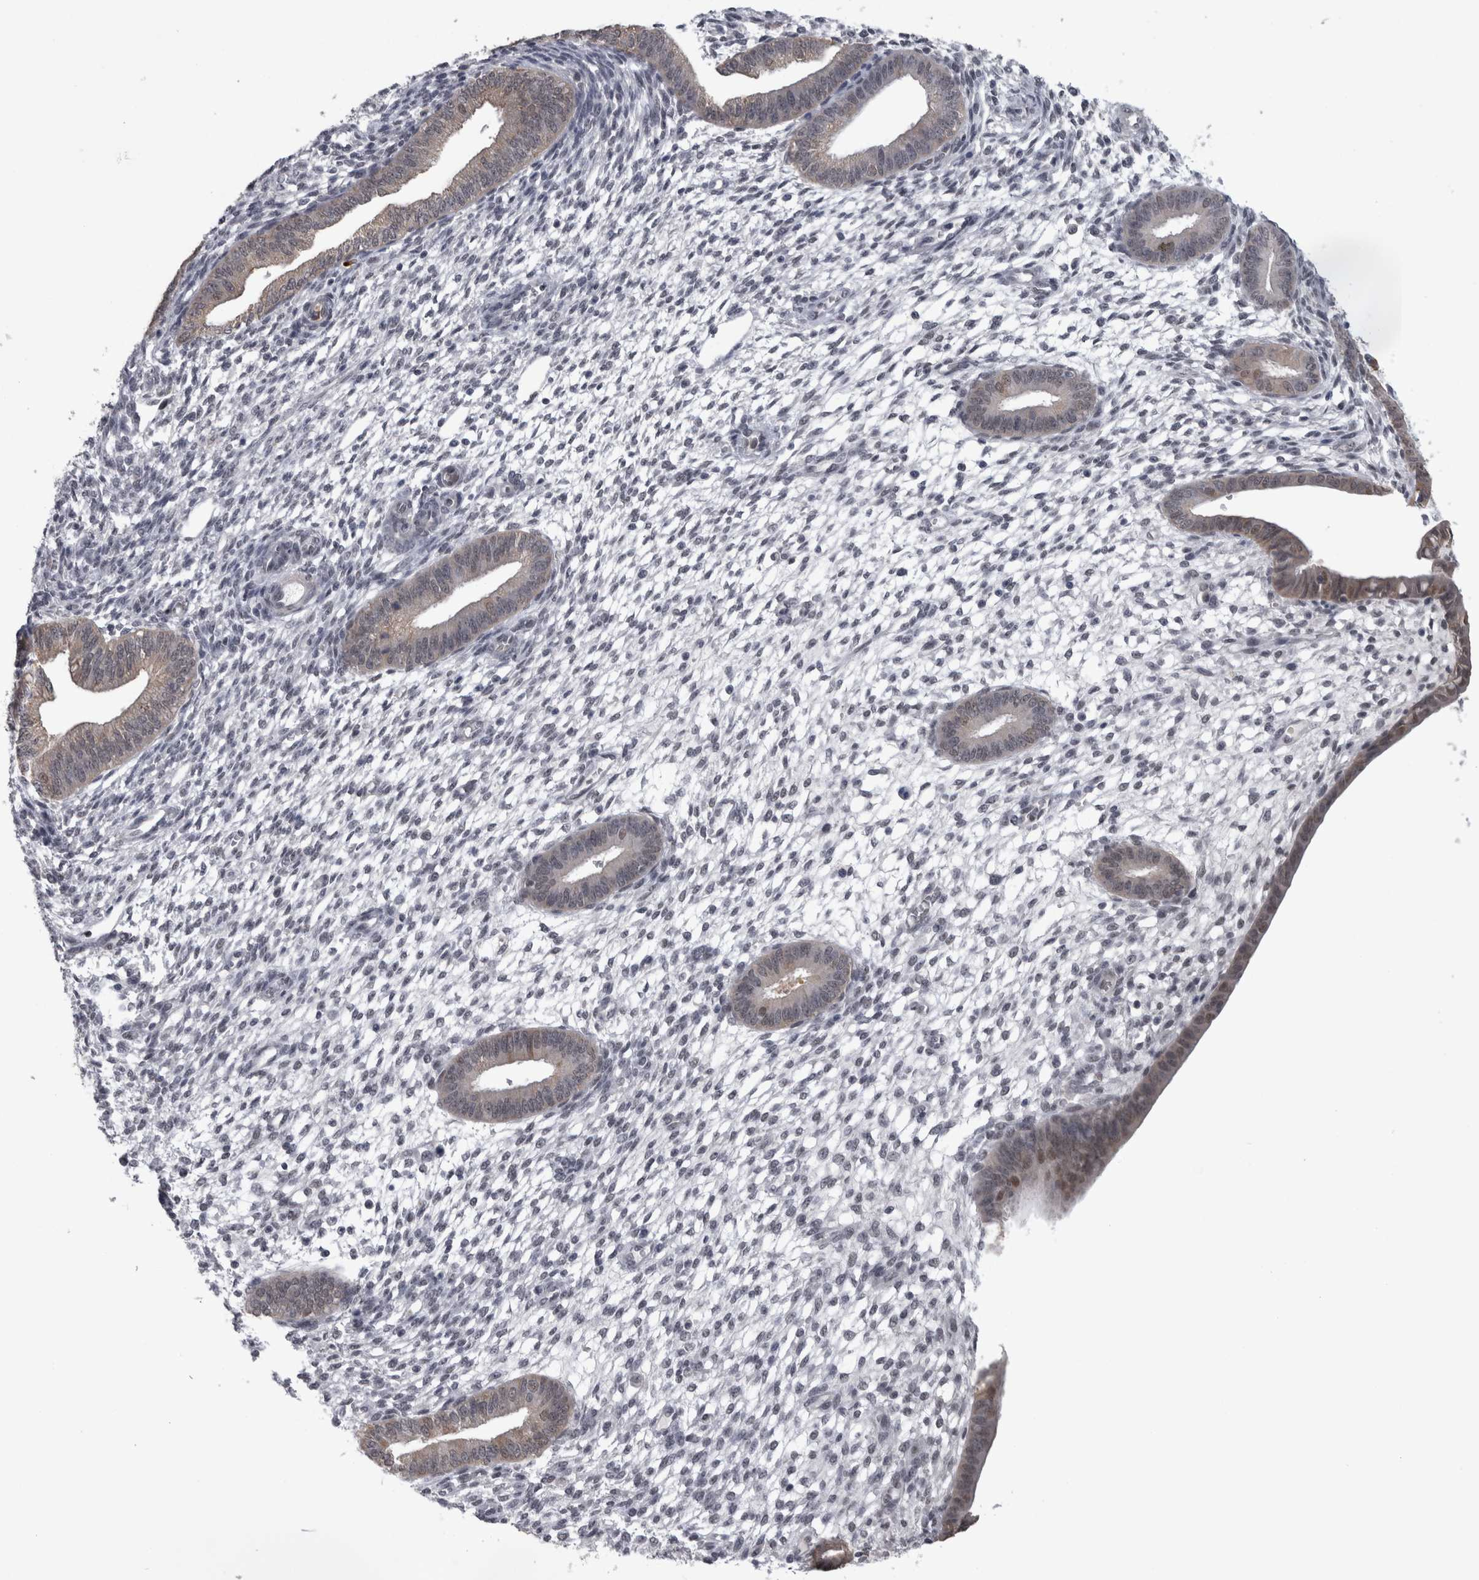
{"staining": {"intensity": "negative", "quantity": "none", "location": "none"}, "tissue": "endometrium", "cell_type": "Cells in endometrial stroma", "image_type": "normal", "snomed": [{"axis": "morphology", "description": "Normal tissue, NOS"}, {"axis": "topography", "description": "Endometrium"}], "caption": "There is no significant staining in cells in endometrial stroma of endometrium. (IHC, brightfield microscopy, high magnification).", "gene": "PEBP4", "patient": {"sex": "female", "age": 46}}